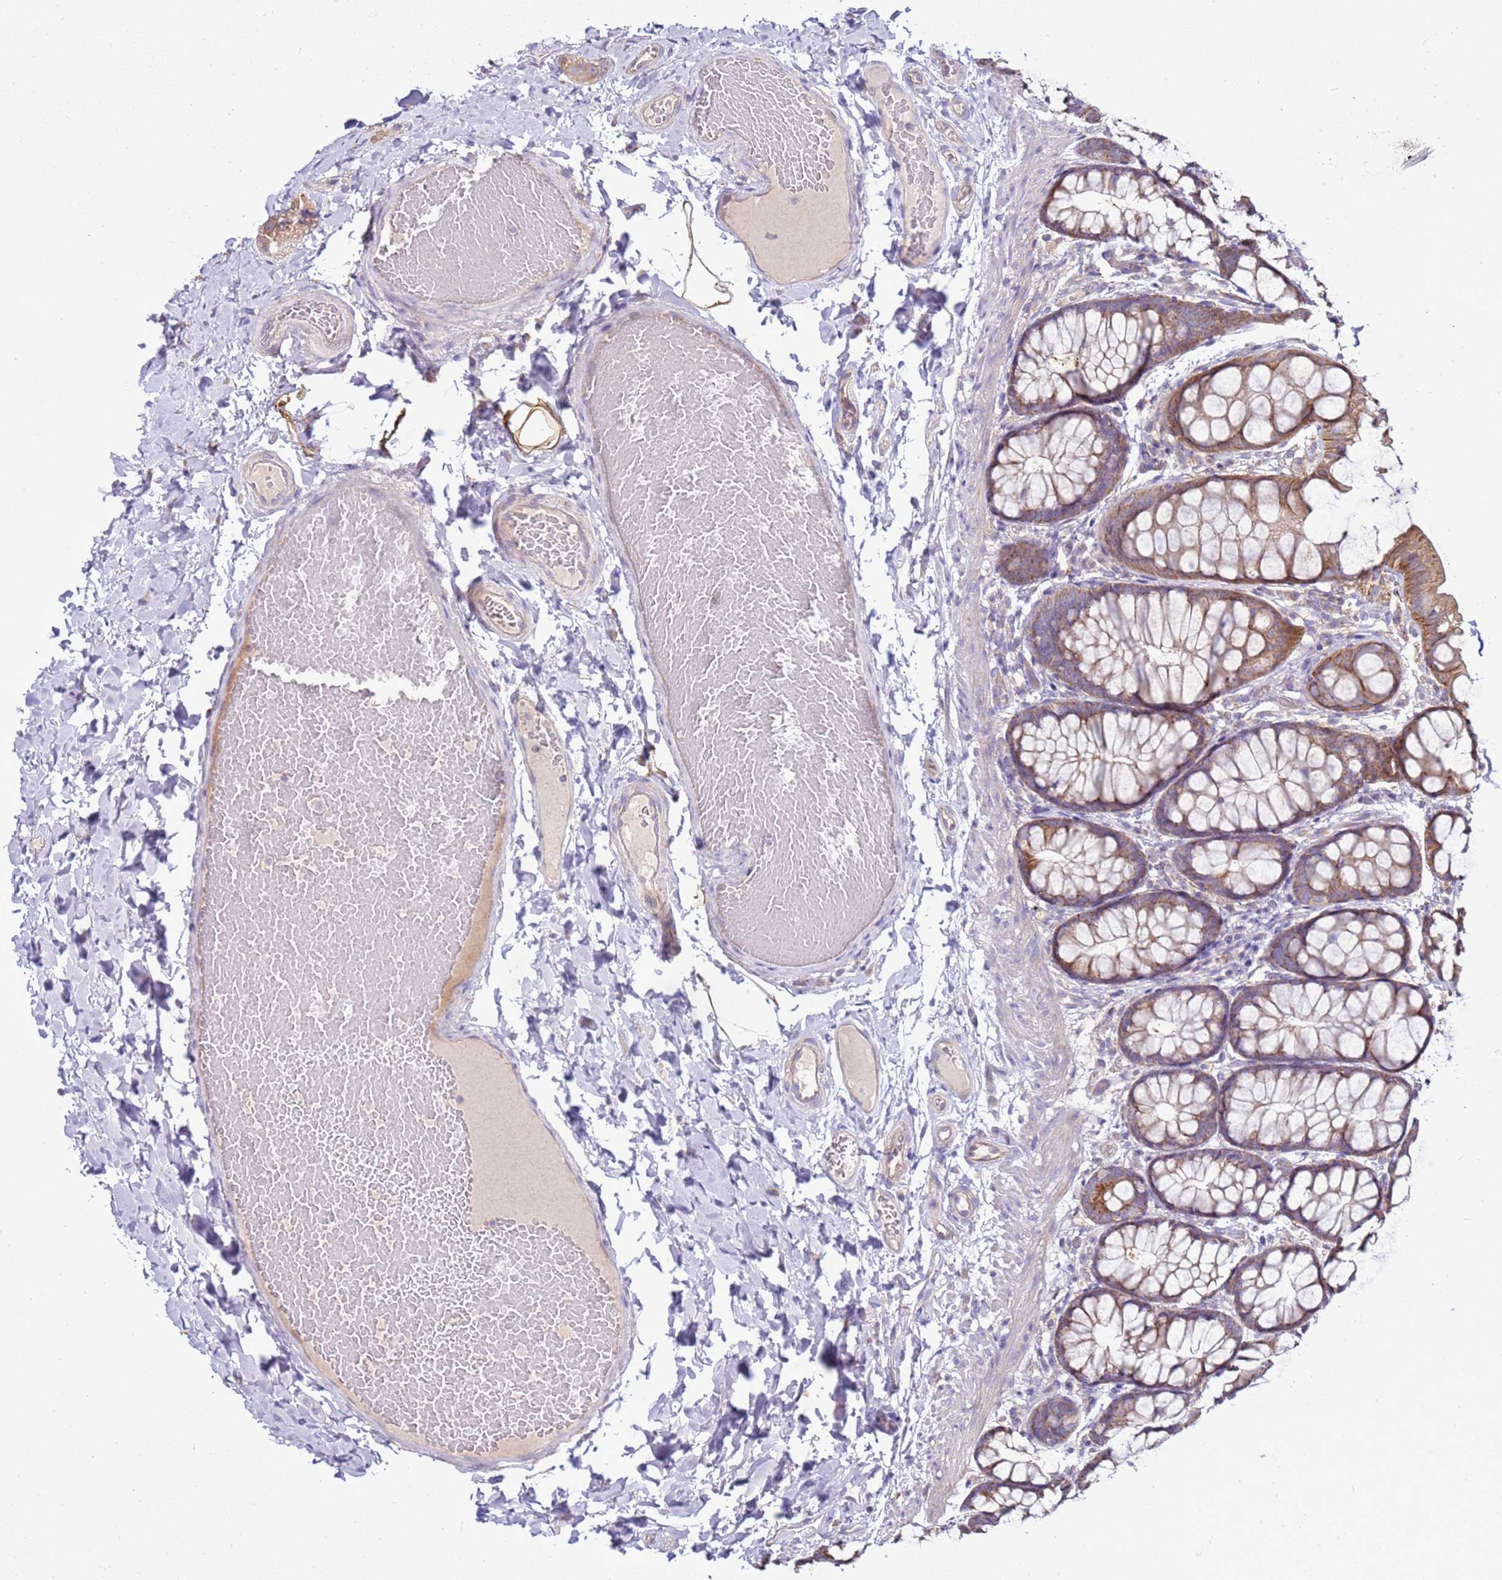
{"staining": {"intensity": "weak", "quantity": ">75%", "location": "cytoplasmic/membranous"}, "tissue": "colon", "cell_type": "Endothelial cells", "image_type": "normal", "snomed": [{"axis": "morphology", "description": "Normal tissue, NOS"}, {"axis": "topography", "description": "Colon"}], "caption": "The photomicrograph displays staining of benign colon, revealing weak cytoplasmic/membranous protein positivity (brown color) within endothelial cells. (IHC, brightfield microscopy, high magnification).", "gene": "TRAPPC4", "patient": {"sex": "male", "age": 47}}